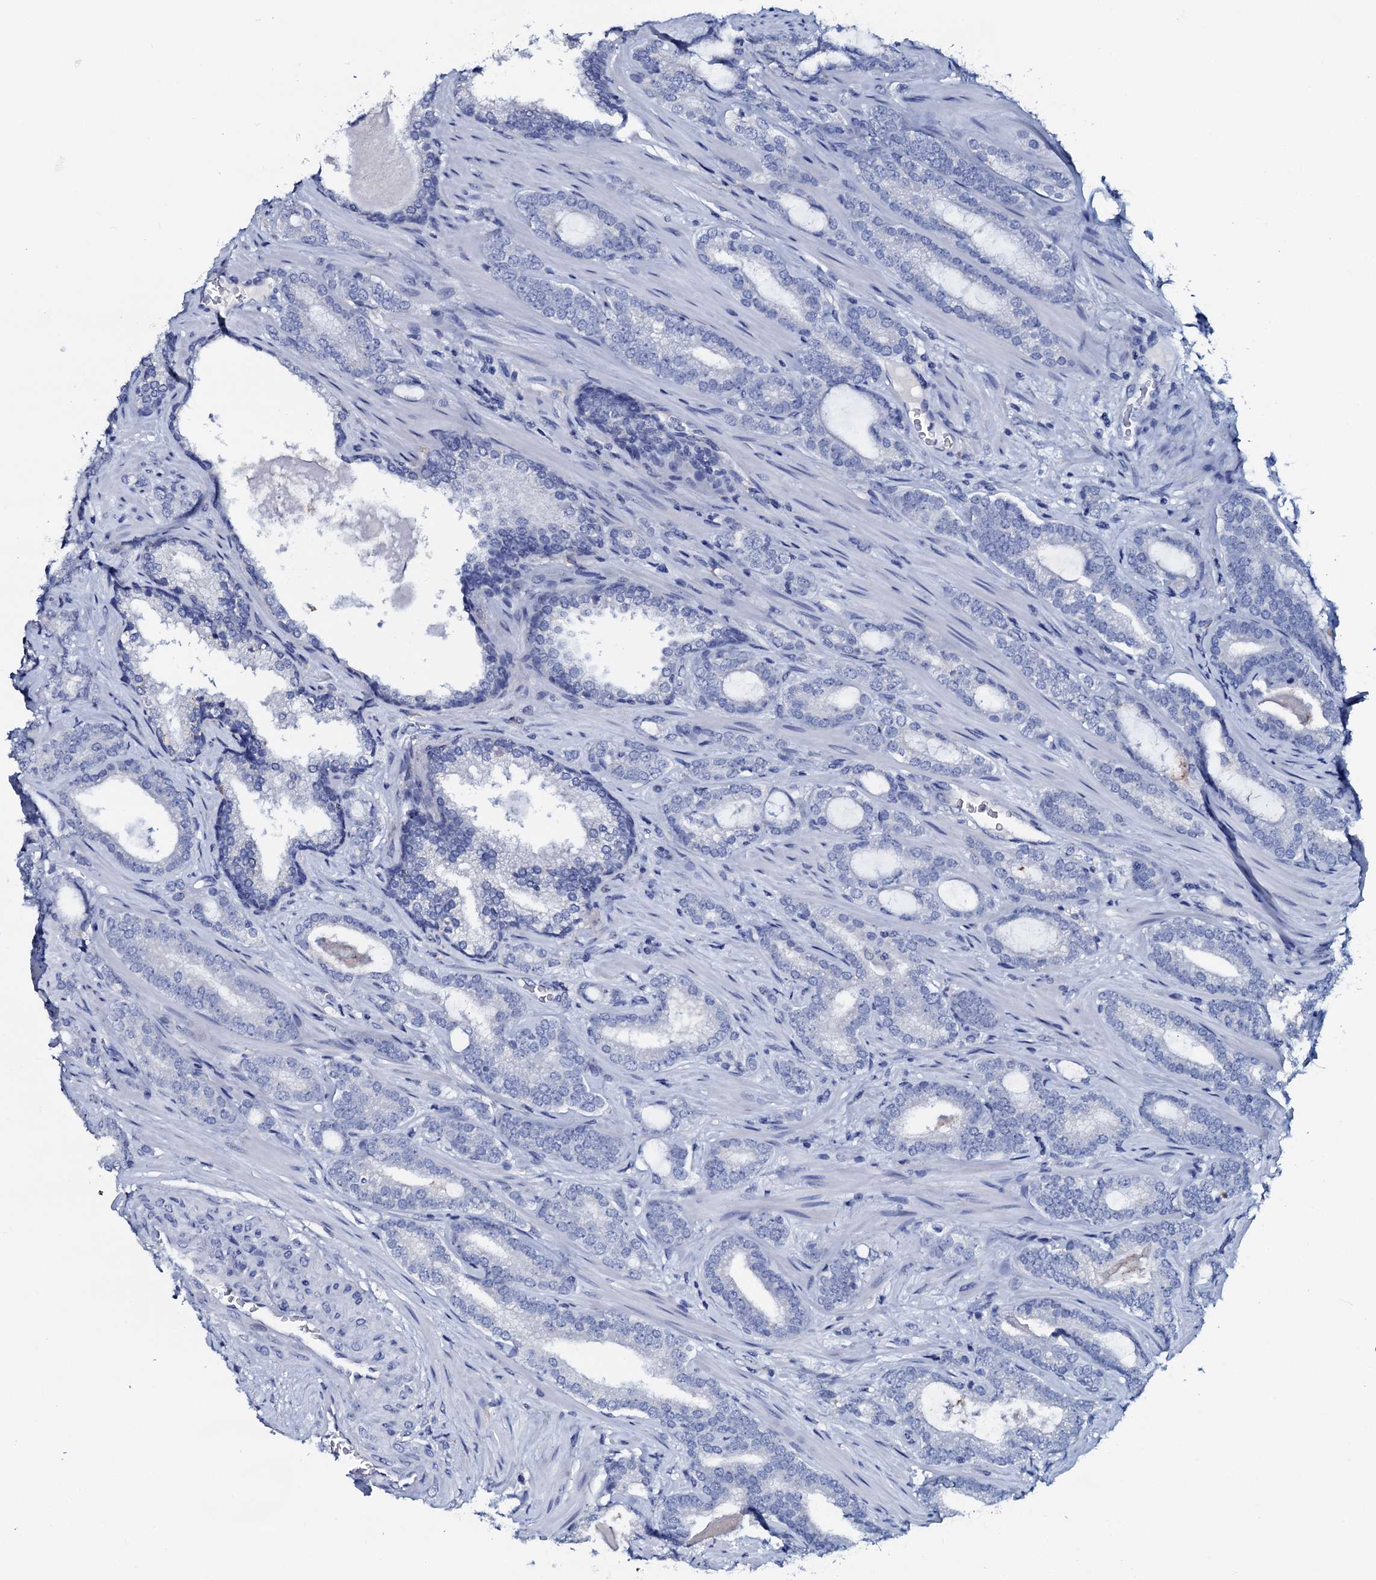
{"staining": {"intensity": "negative", "quantity": "none", "location": "none"}, "tissue": "prostate cancer", "cell_type": "Tumor cells", "image_type": "cancer", "snomed": [{"axis": "morphology", "description": "Adenocarcinoma, High grade"}, {"axis": "topography", "description": "Prostate"}], "caption": "This is an IHC histopathology image of human prostate adenocarcinoma (high-grade). There is no positivity in tumor cells.", "gene": "AMER2", "patient": {"sex": "male", "age": 63}}